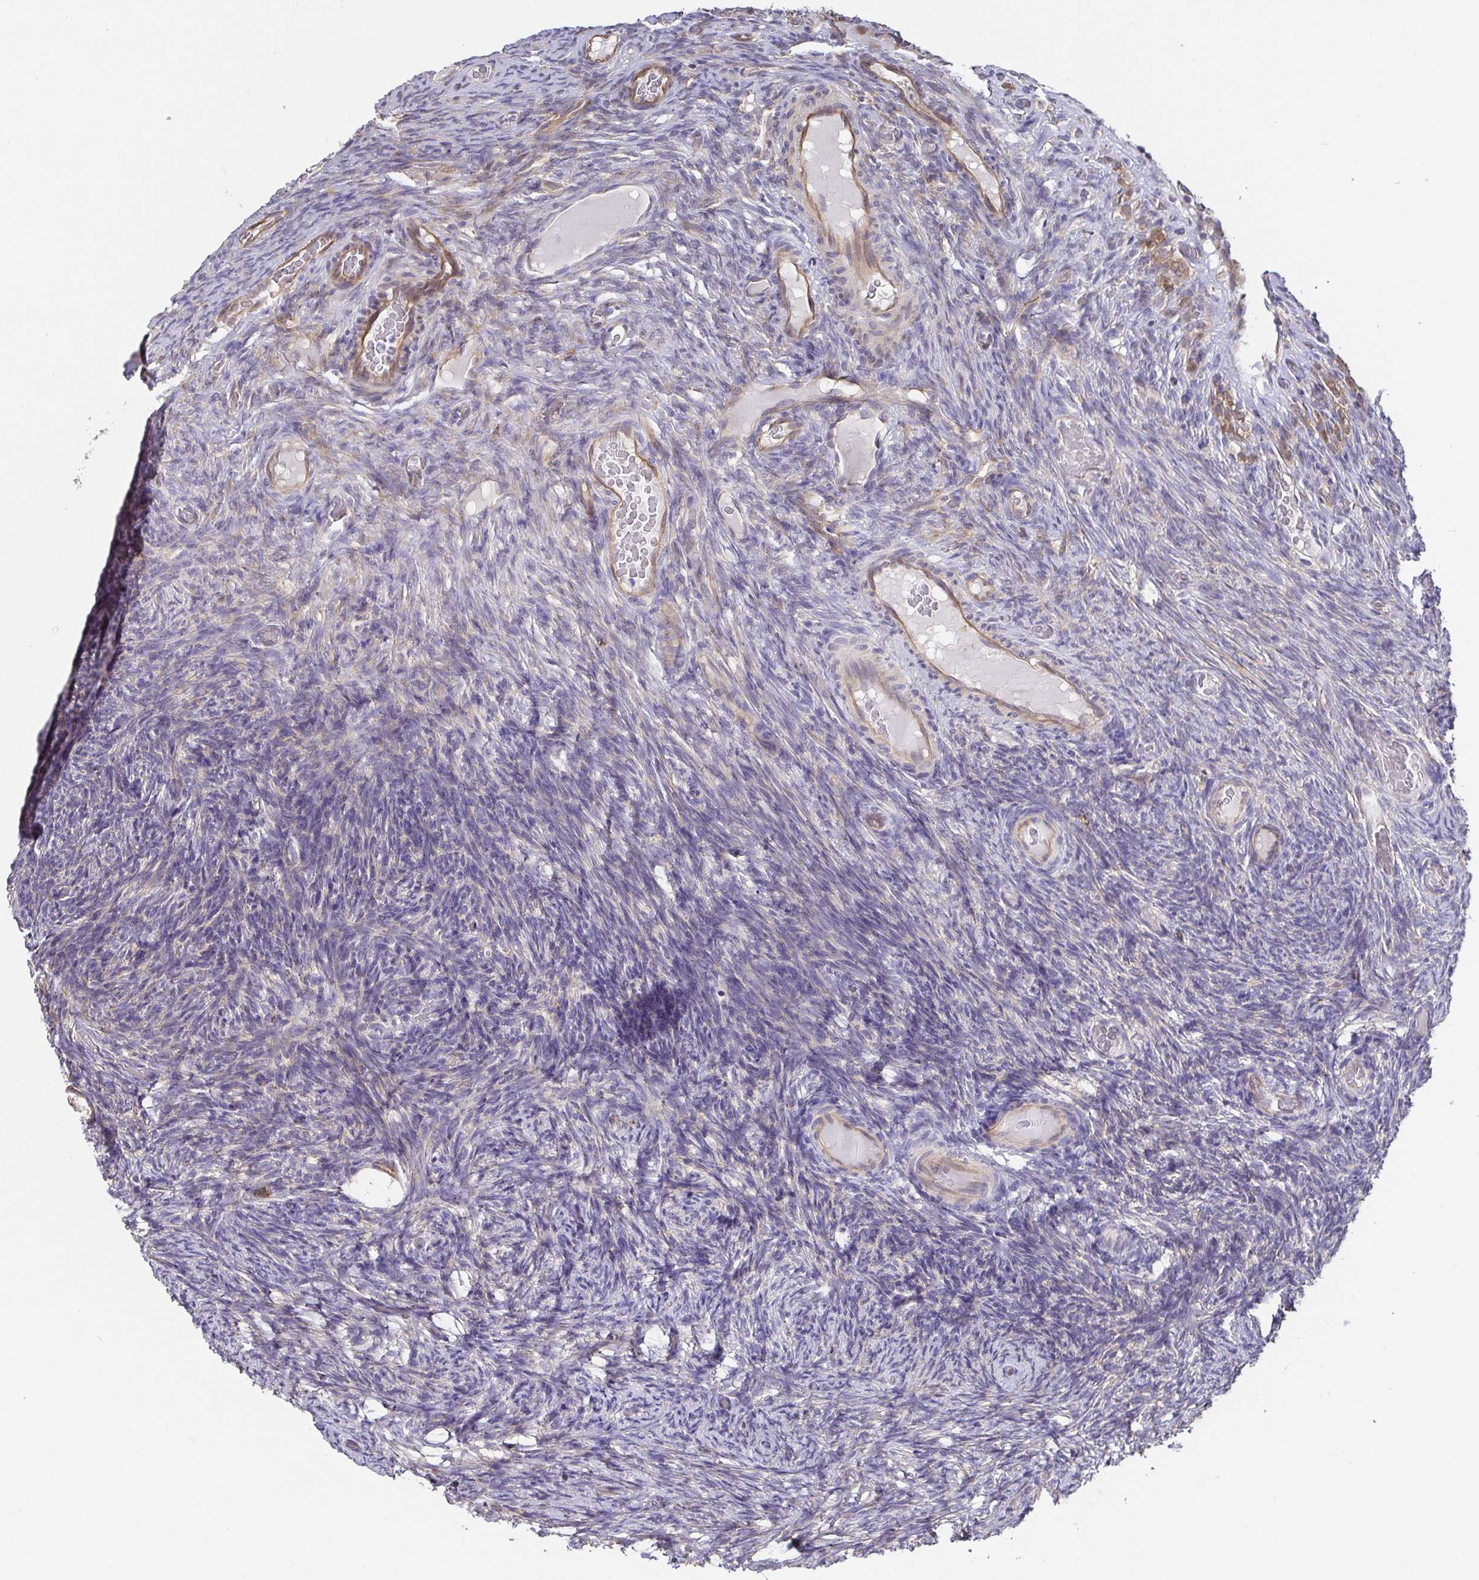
{"staining": {"intensity": "negative", "quantity": "none", "location": "none"}, "tissue": "ovary", "cell_type": "Ovarian stroma cells", "image_type": "normal", "snomed": [{"axis": "morphology", "description": "Normal tissue, NOS"}, {"axis": "topography", "description": "Ovary"}], "caption": "This is an IHC histopathology image of normal human ovary. There is no staining in ovarian stroma cells.", "gene": "EIF3D", "patient": {"sex": "female", "age": 34}}